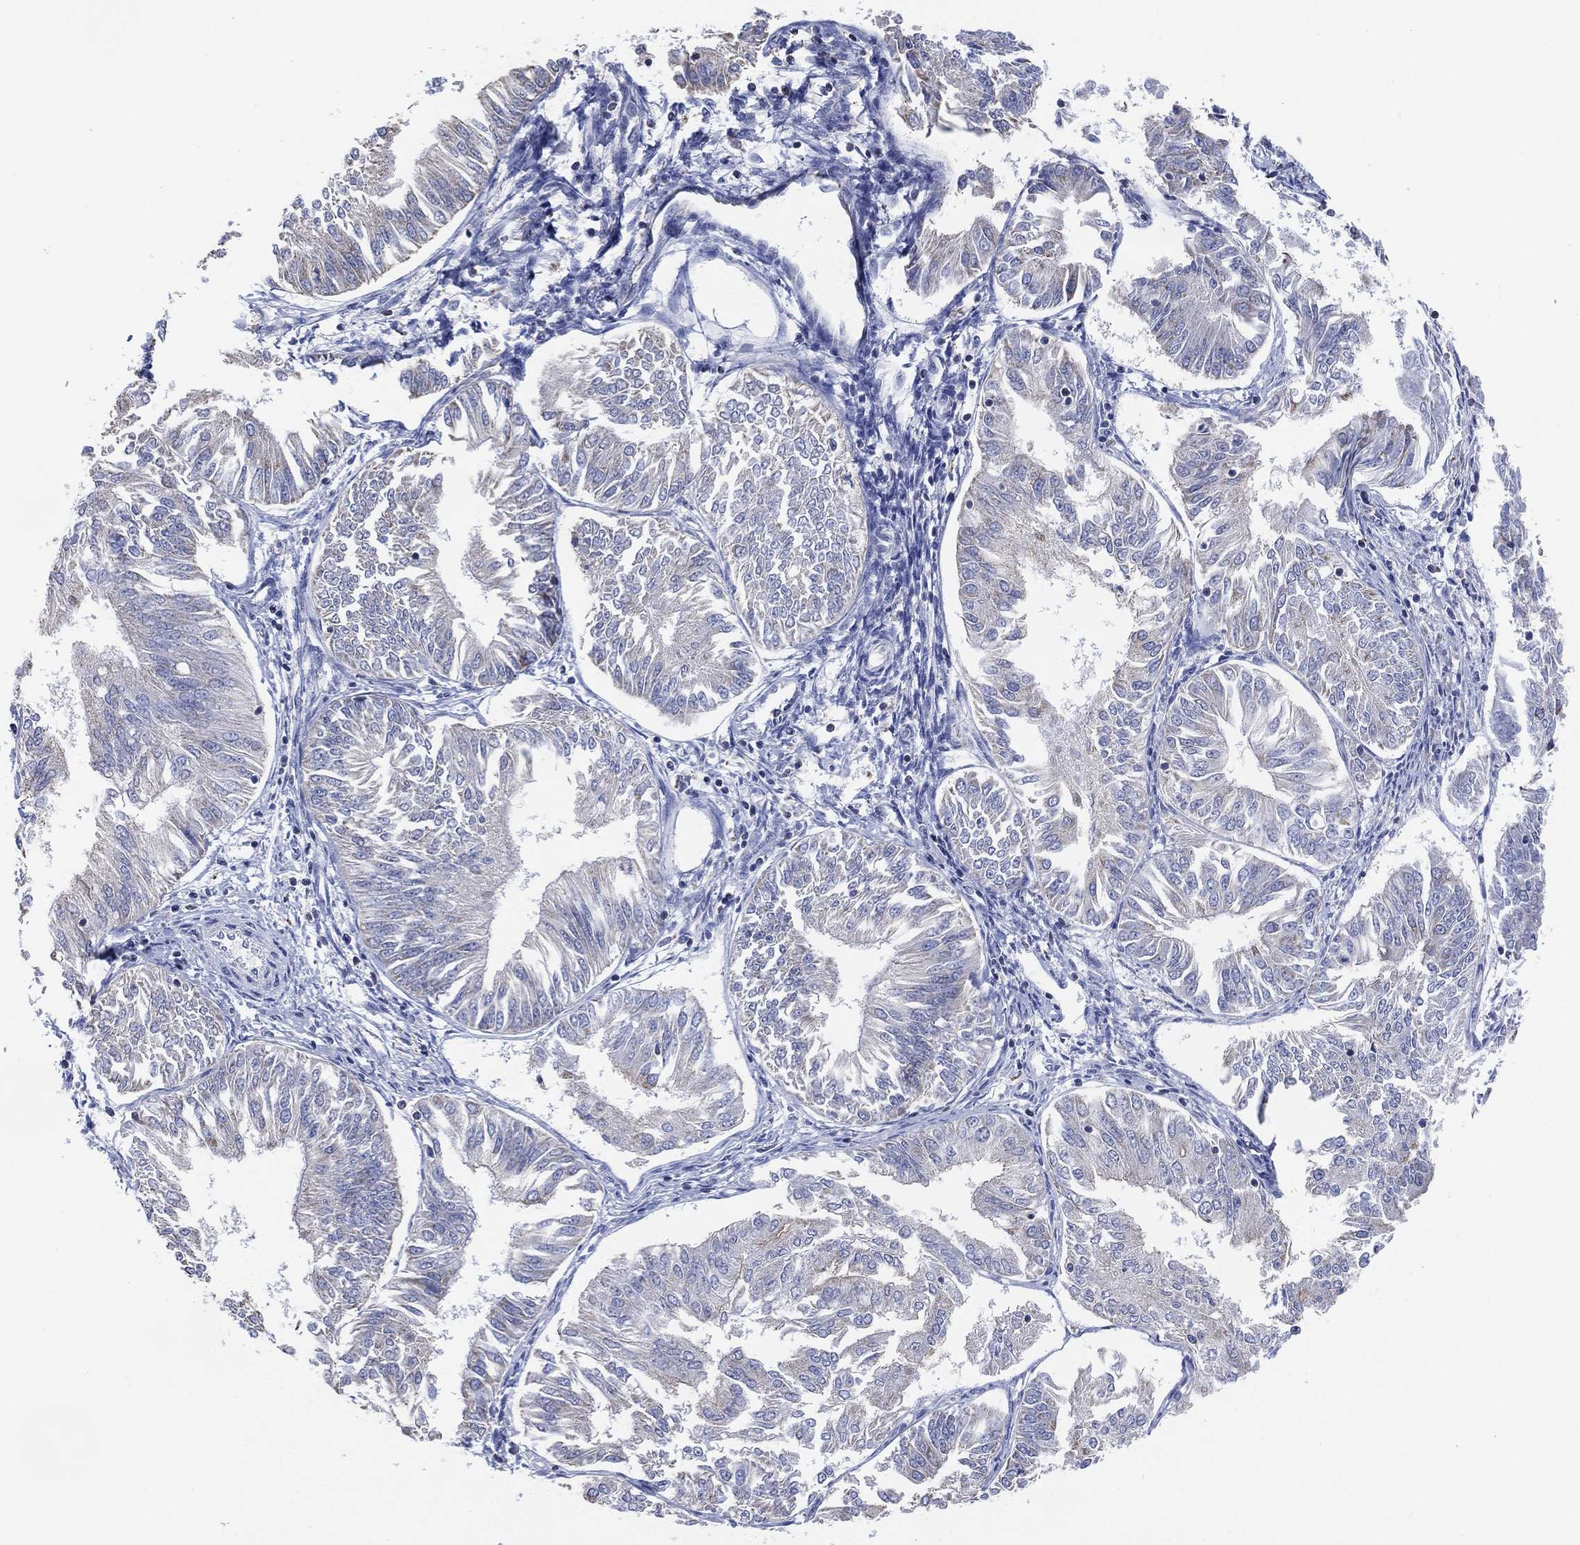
{"staining": {"intensity": "negative", "quantity": "none", "location": "none"}, "tissue": "endometrial cancer", "cell_type": "Tumor cells", "image_type": "cancer", "snomed": [{"axis": "morphology", "description": "Adenocarcinoma, NOS"}, {"axis": "topography", "description": "Endometrium"}], "caption": "Image shows no protein positivity in tumor cells of endometrial adenocarcinoma tissue.", "gene": "CFTR", "patient": {"sex": "female", "age": 58}}